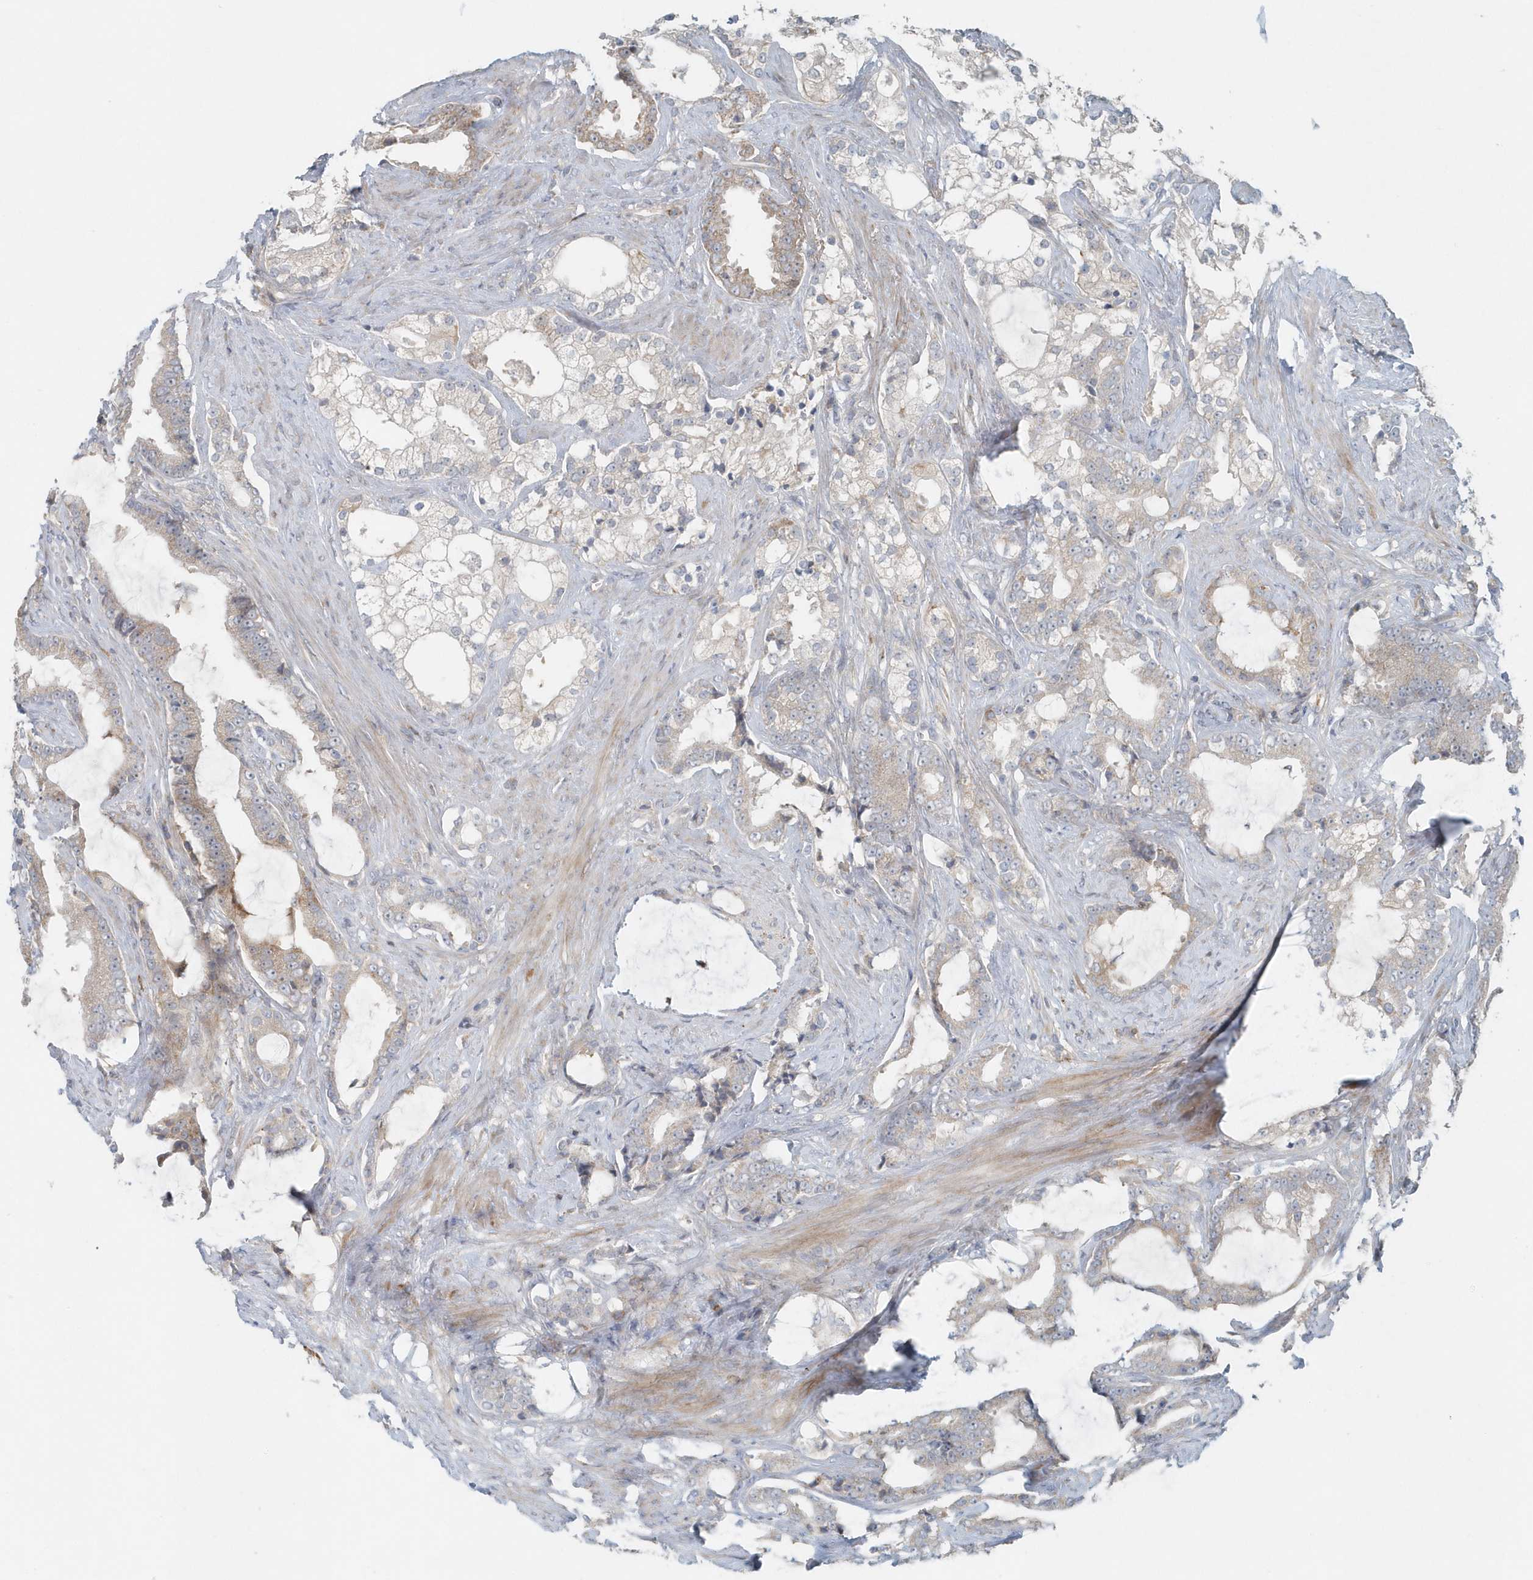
{"staining": {"intensity": "weak", "quantity": "<25%", "location": "cytoplasmic/membranous"}, "tissue": "prostate cancer", "cell_type": "Tumor cells", "image_type": "cancer", "snomed": [{"axis": "morphology", "description": "Adenocarcinoma, Low grade"}, {"axis": "topography", "description": "Prostate"}], "caption": "IHC of human prostate cancer exhibits no staining in tumor cells.", "gene": "MMUT", "patient": {"sex": "male", "age": 58}}